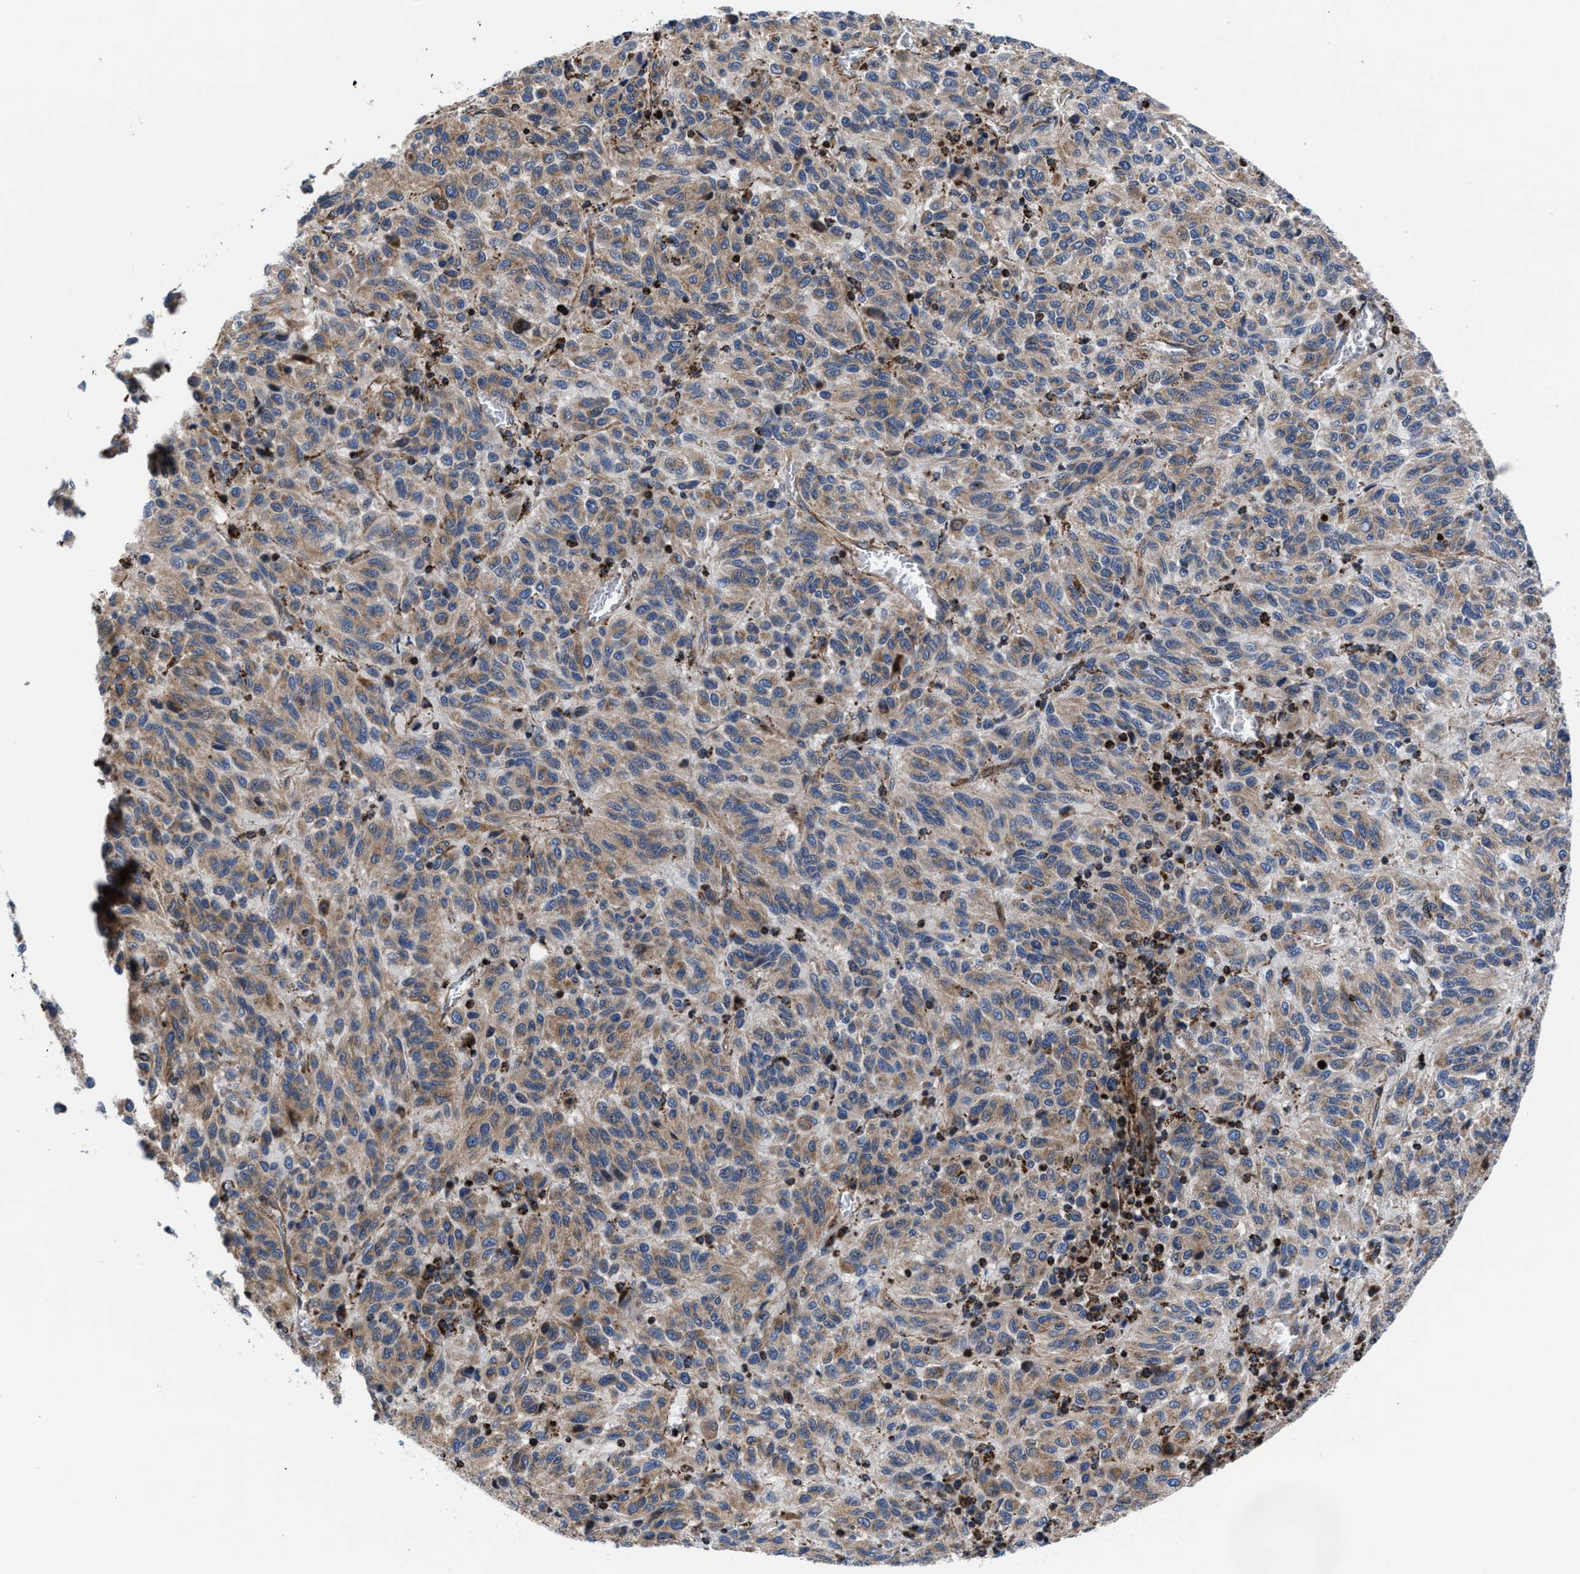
{"staining": {"intensity": "moderate", "quantity": "25%-75%", "location": "cytoplasmic/membranous"}, "tissue": "melanoma", "cell_type": "Tumor cells", "image_type": "cancer", "snomed": [{"axis": "morphology", "description": "Malignant melanoma, Metastatic site"}, {"axis": "topography", "description": "Lung"}], "caption": "Approximately 25%-75% of tumor cells in malignant melanoma (metastatic site) show moderate cytoplasmic/membranous protein positivity as visualized by brown immunohistochemical staining.", "gene": "PRR15L", "patient": {"sex": "male", "age": 64}}